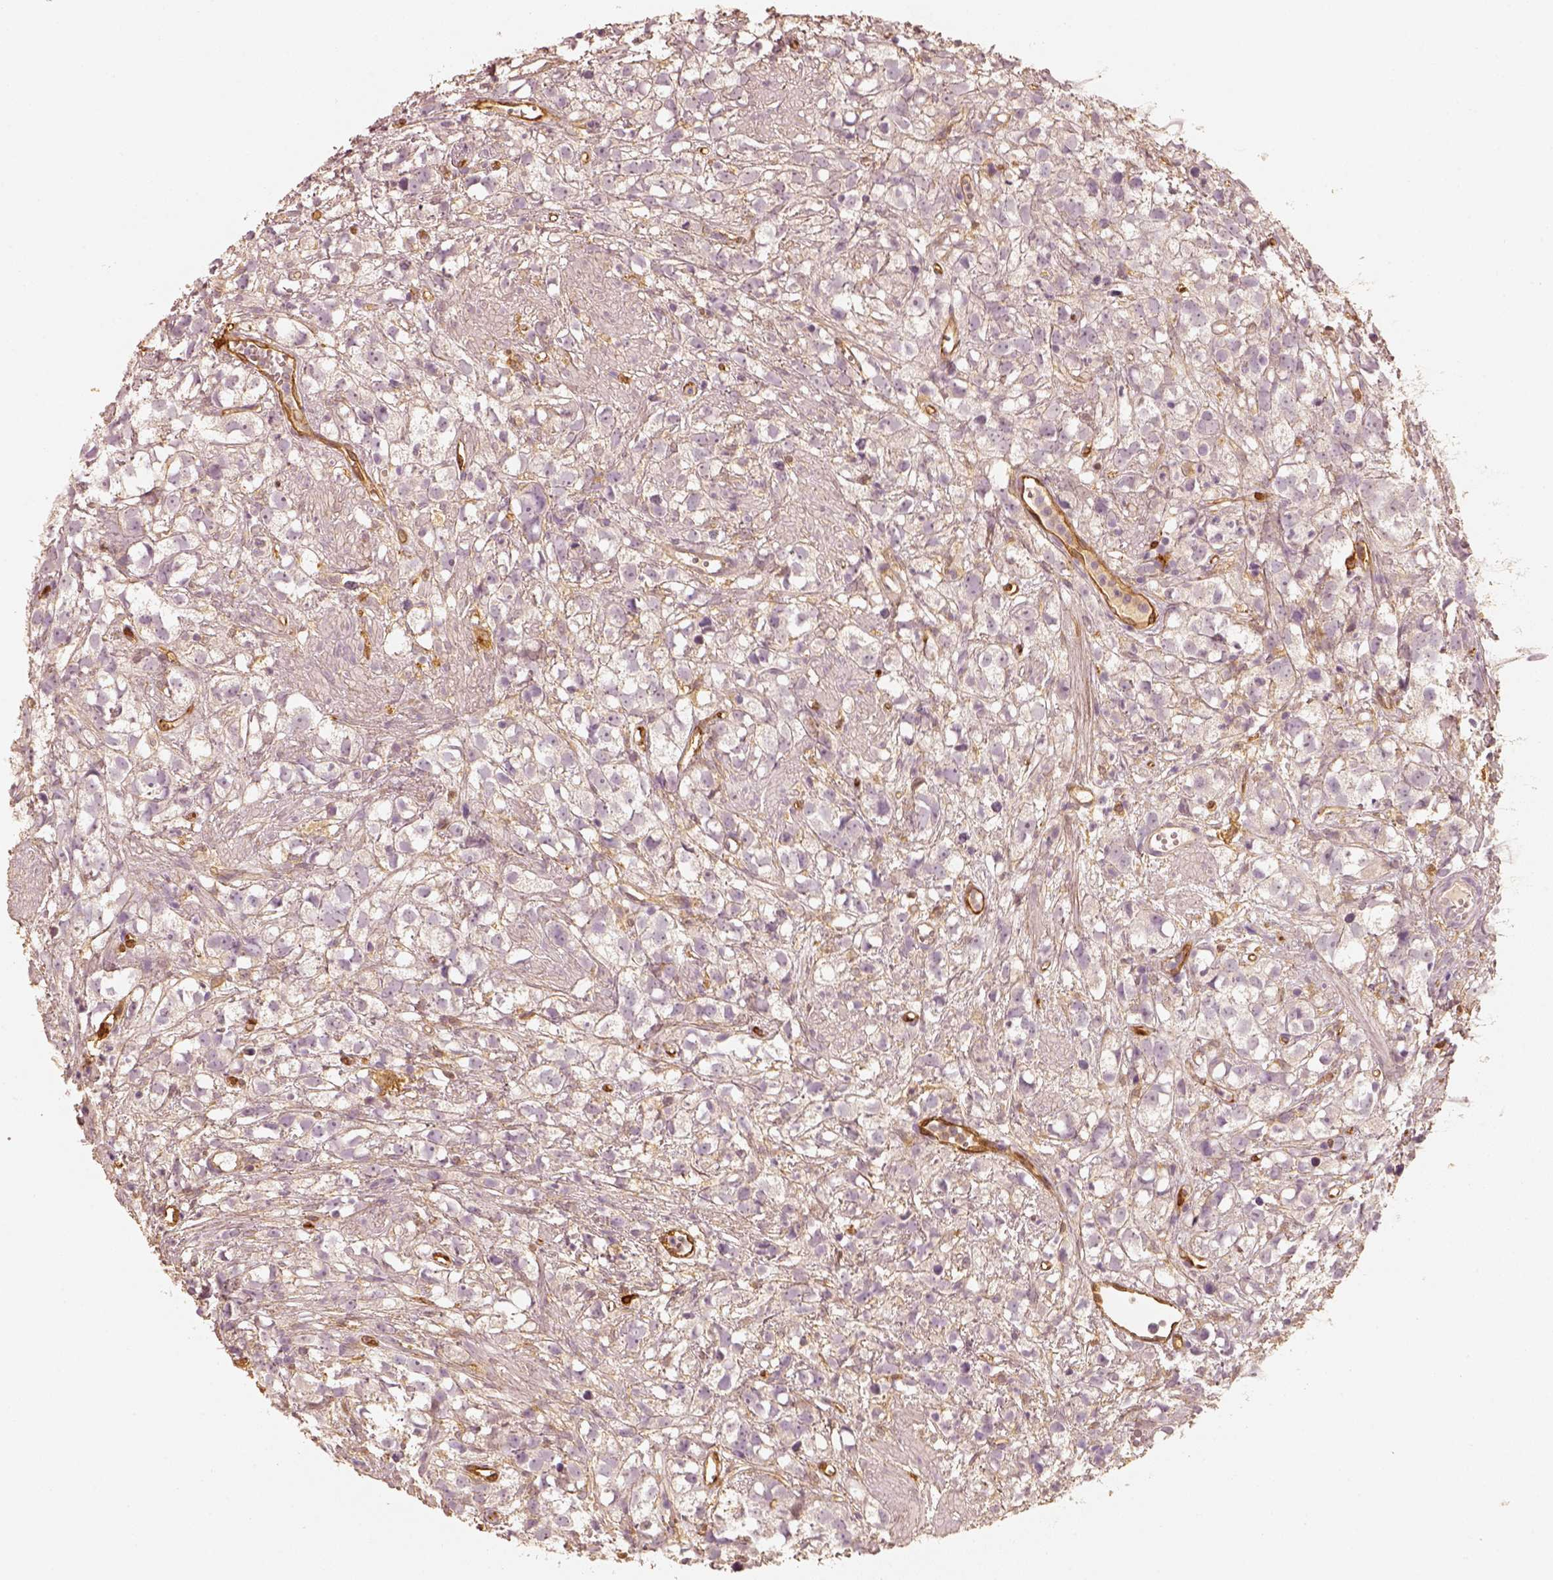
{"staining": {"intensity": "negative", "quantity": "none", "location": "none"}, "tissue": "prostate cancer", "cell_type": "Tumor cells", "image_type": "cancer", "snomed": [{"axis": "morphology", "description": "Adenocarcinoma, High grade"}, {"axis": "topography", "description": "Prostate"}], "caption": "Prostate cancer (adenocarcinoma (high-grade)) was stained to show a protein in brown. There is no significant expression in tumor cells.", "gene": "FSCN1", "patient": {"sex": "male", "age": 68}}